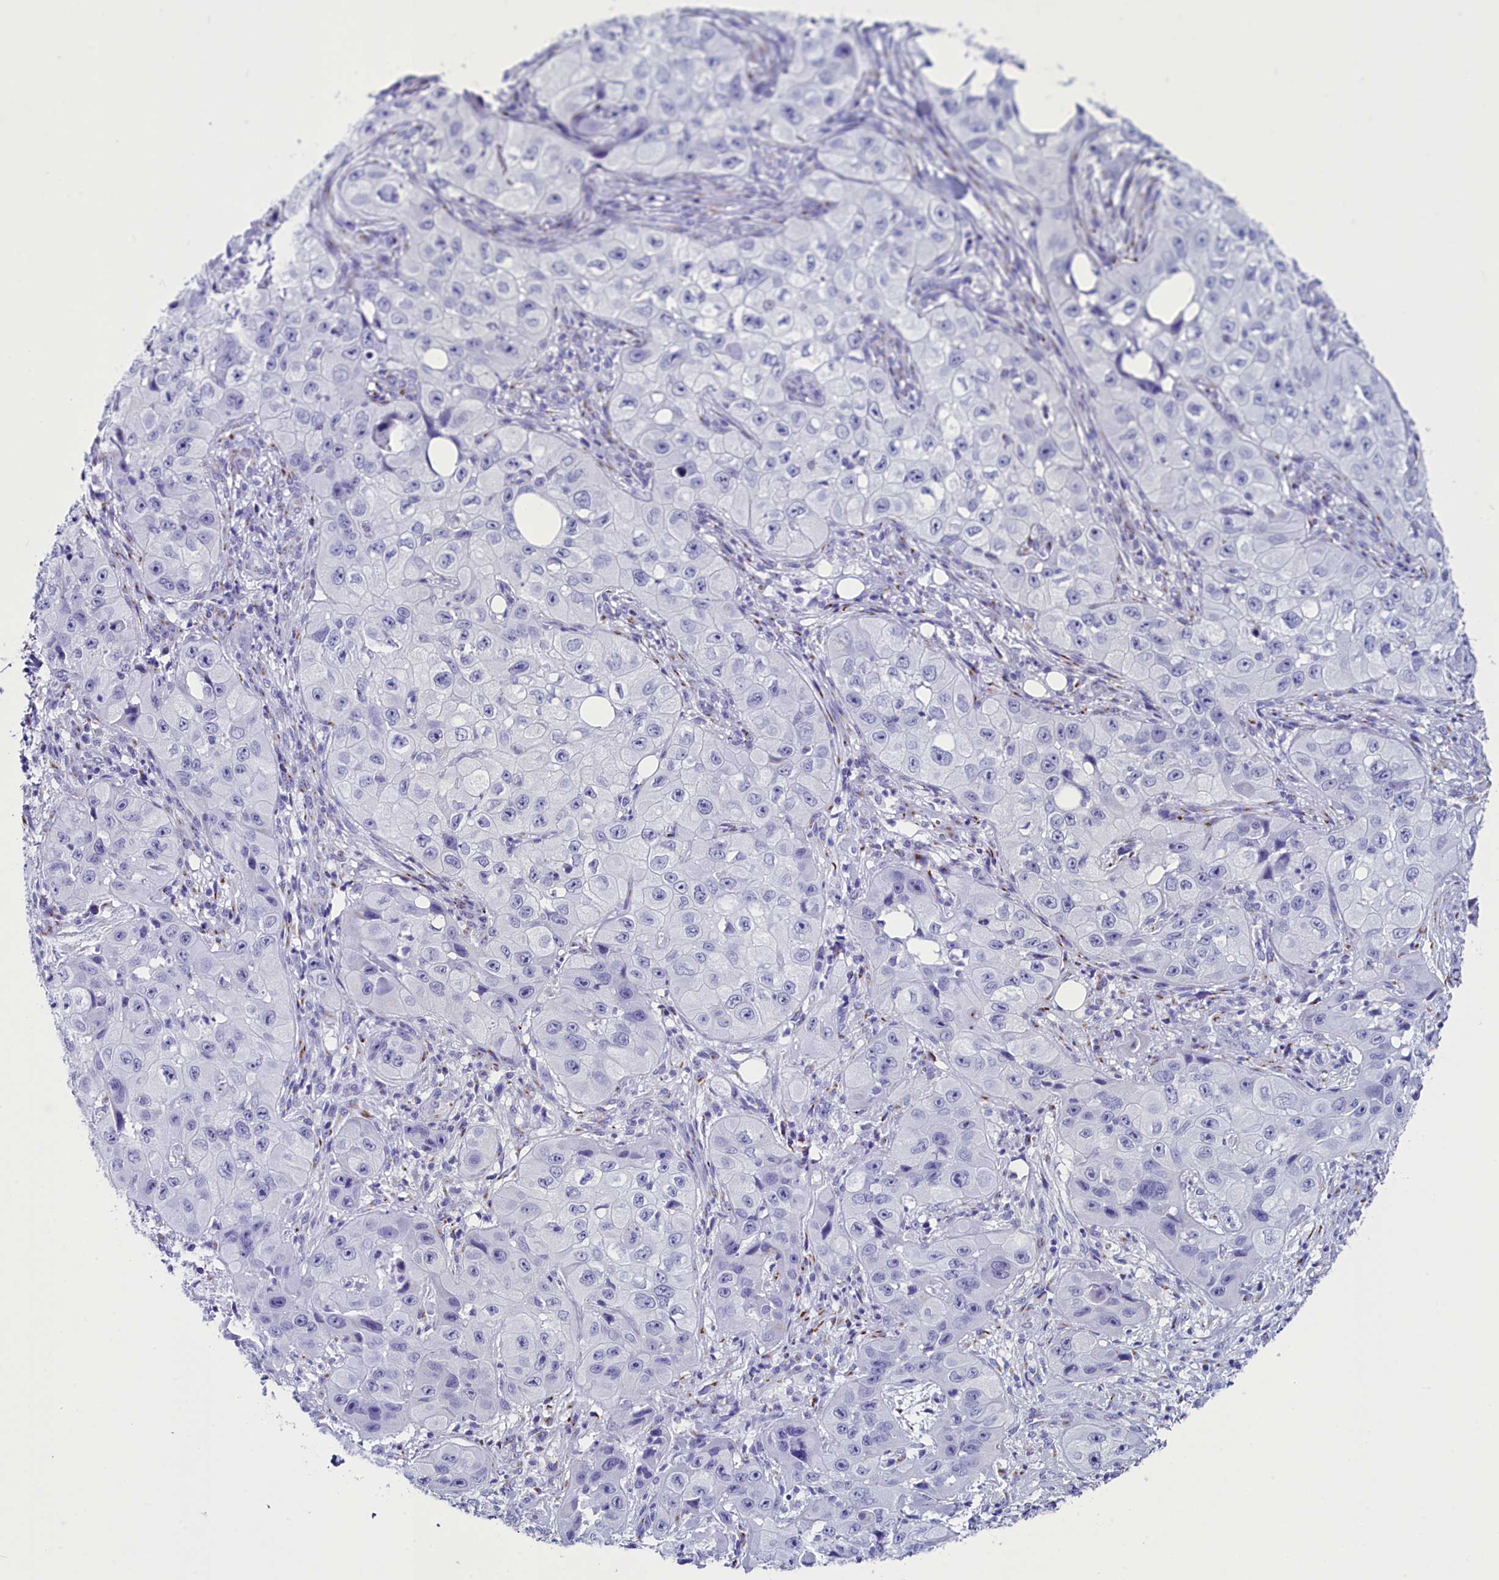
{"staining": {"intensity": "negative", "quantity": "none", "location": "none"}, "tissue": "skin cancer", "cell_type": "Tumor cells", "image_type": "cancer", "snomed": [{"axis": "morphology", "description": "Squamous cell carcinoma, NOS"}, {"axis": "topography", "description": "Skin"}, {"axis": "topography", "description": "Subcutis"}], "caption": "IHC photomicrograph of human skin cancer stained for a protein (brown), which demonstrates no positivity in tumor cells.", "gene": "AP3B2", "patient": {"sex": "male", "age": 73}}